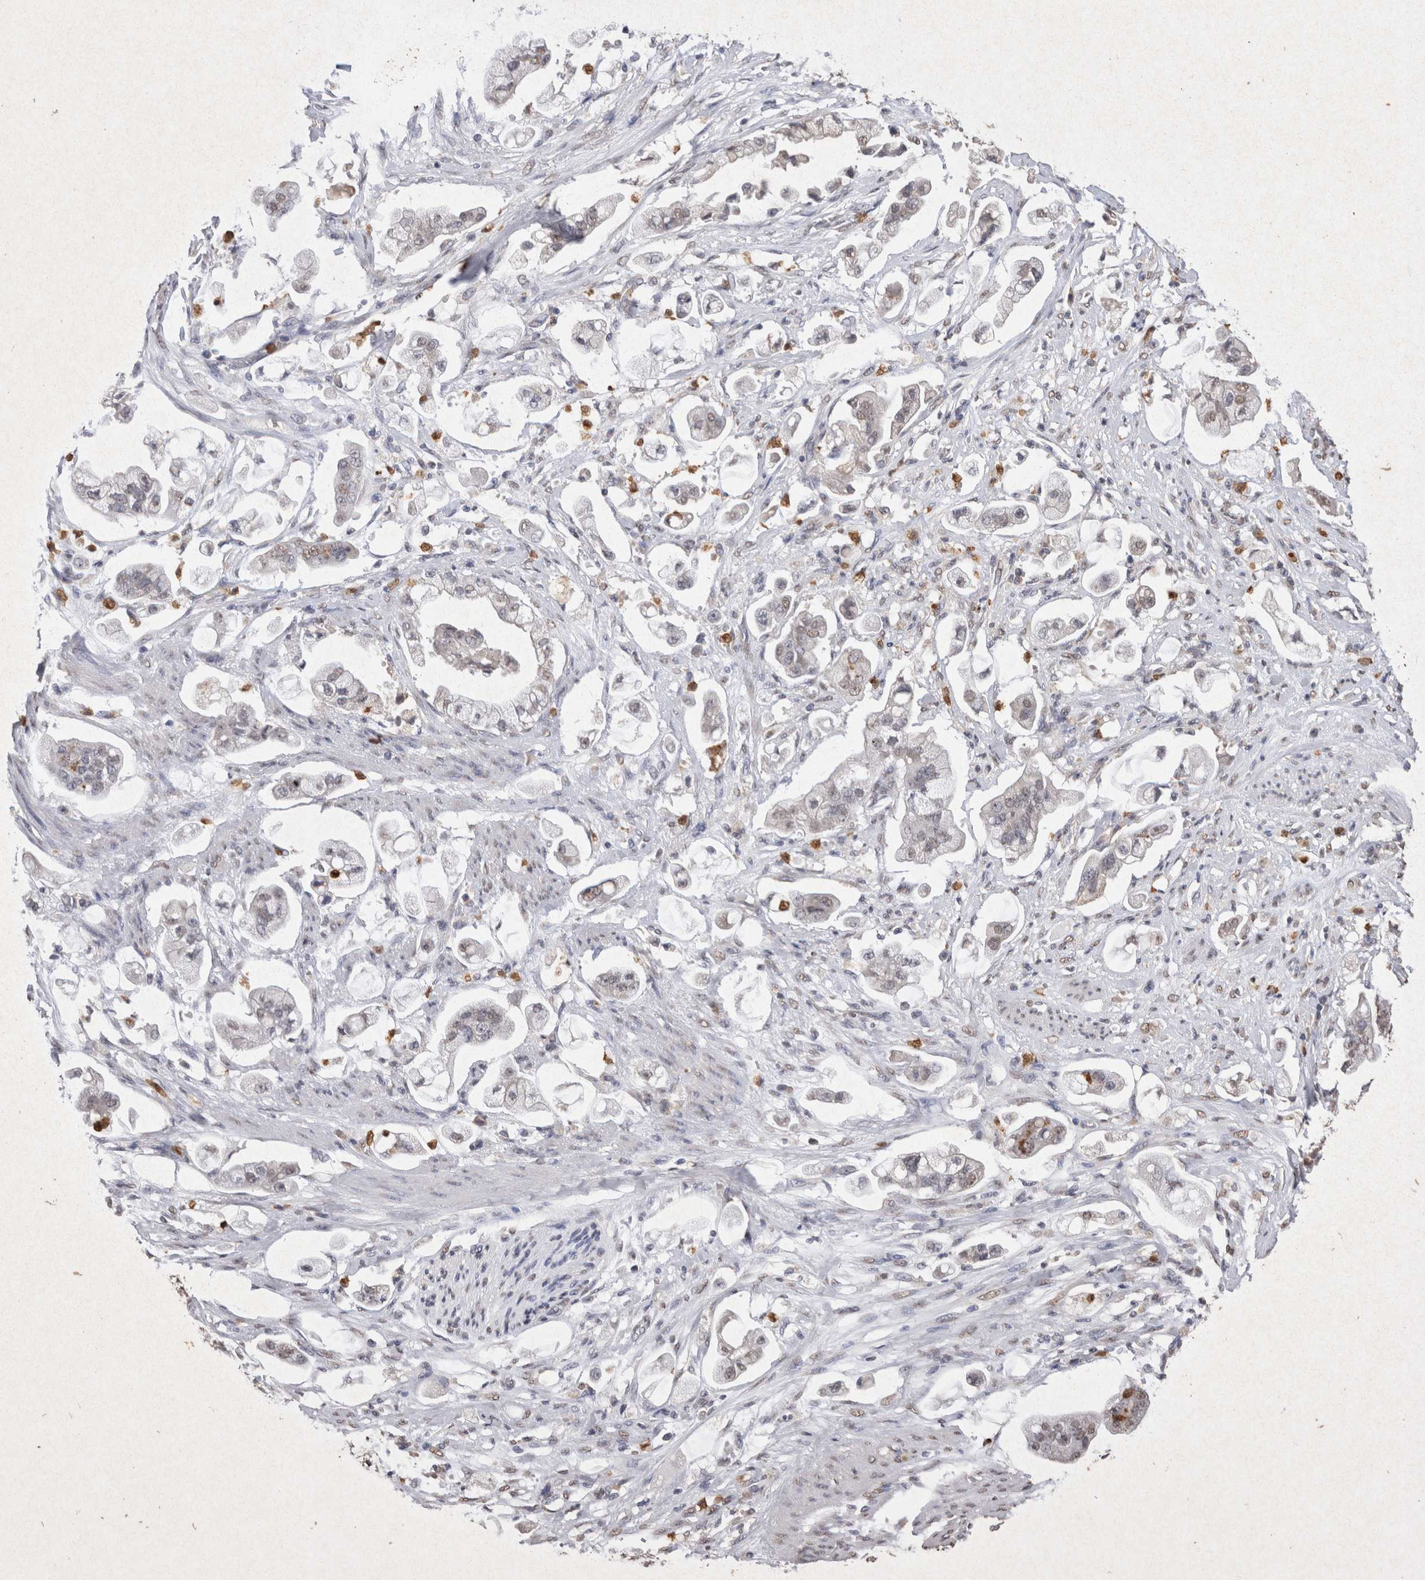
{"staining": {"intensity": "negative", "quantity": "none", "location": "none"}, "tissue": "stomach cancer", "cell_type": "Tumor cells", "image_type": "cancer", "snomed": [{"axis": "morphology", "description": "Adenocarcinoma, NOS"}, {"axis": "topography", "description": "Stomach"}], "caption": "Tumor cells show no significant expression in stomach cancer.", "gene": "GRK5", "patient": {"sex": "male", "age": 62}}